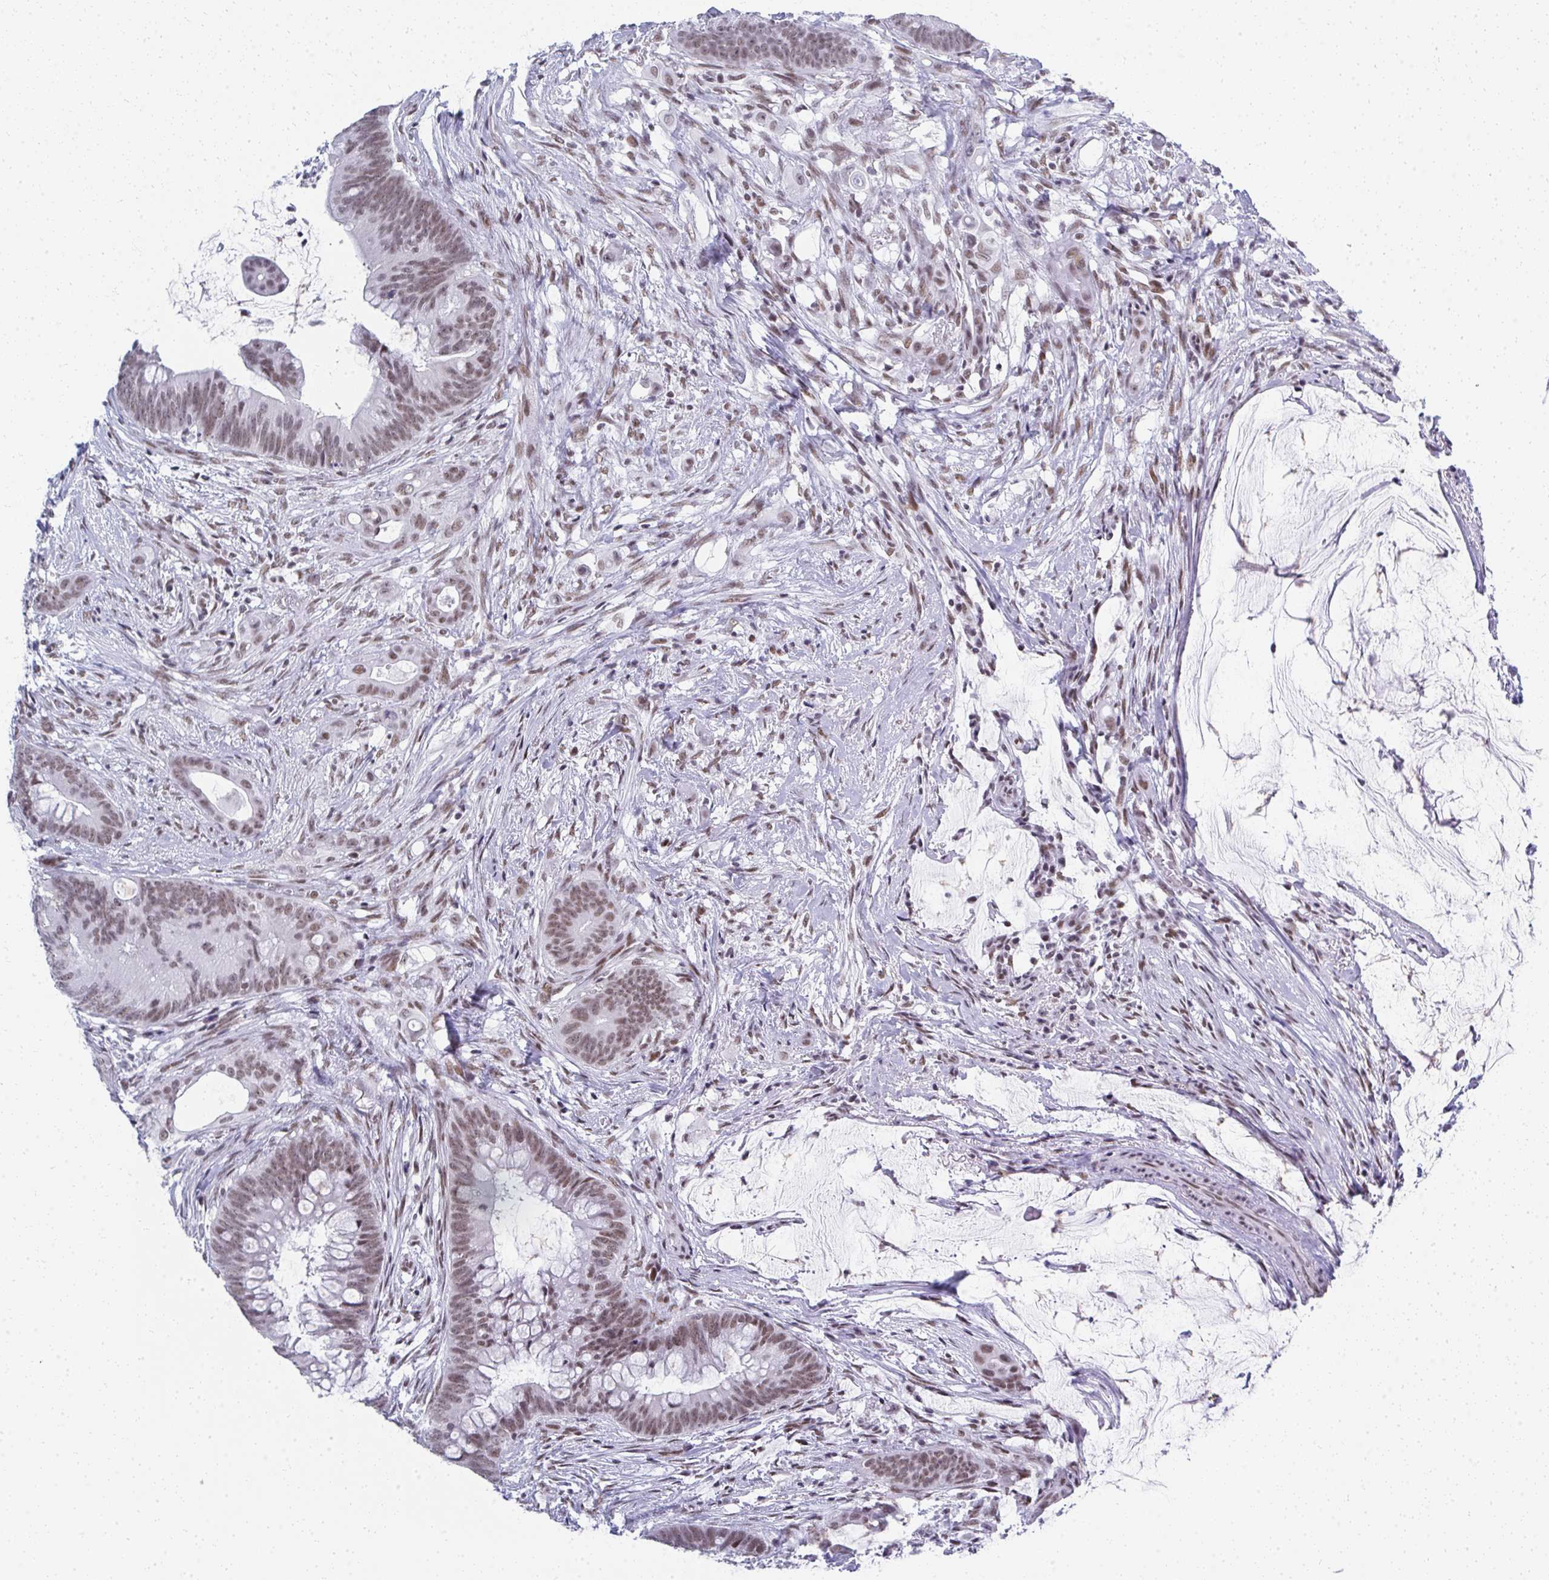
{"staining": {"intensity": "moderate", "quantity": ">75%", "location": "nuclear"}, "tissue": "colorectal cancer", "cell_type": "Tumor cells", "image_type": "cancer", "snomed": [{"axis": "morphology", "description": "Adenocarcinoma, NOS"}, {"axis": "topography", "description": "Colon"}], "caption": "Protein expression analysis of human adenocarcinoma (colorectal) reveals moderate nuclear expression in about >75% of tumor cells.", "gene": "CREBBP", "patient": {"sex": "male", "age": 62}}